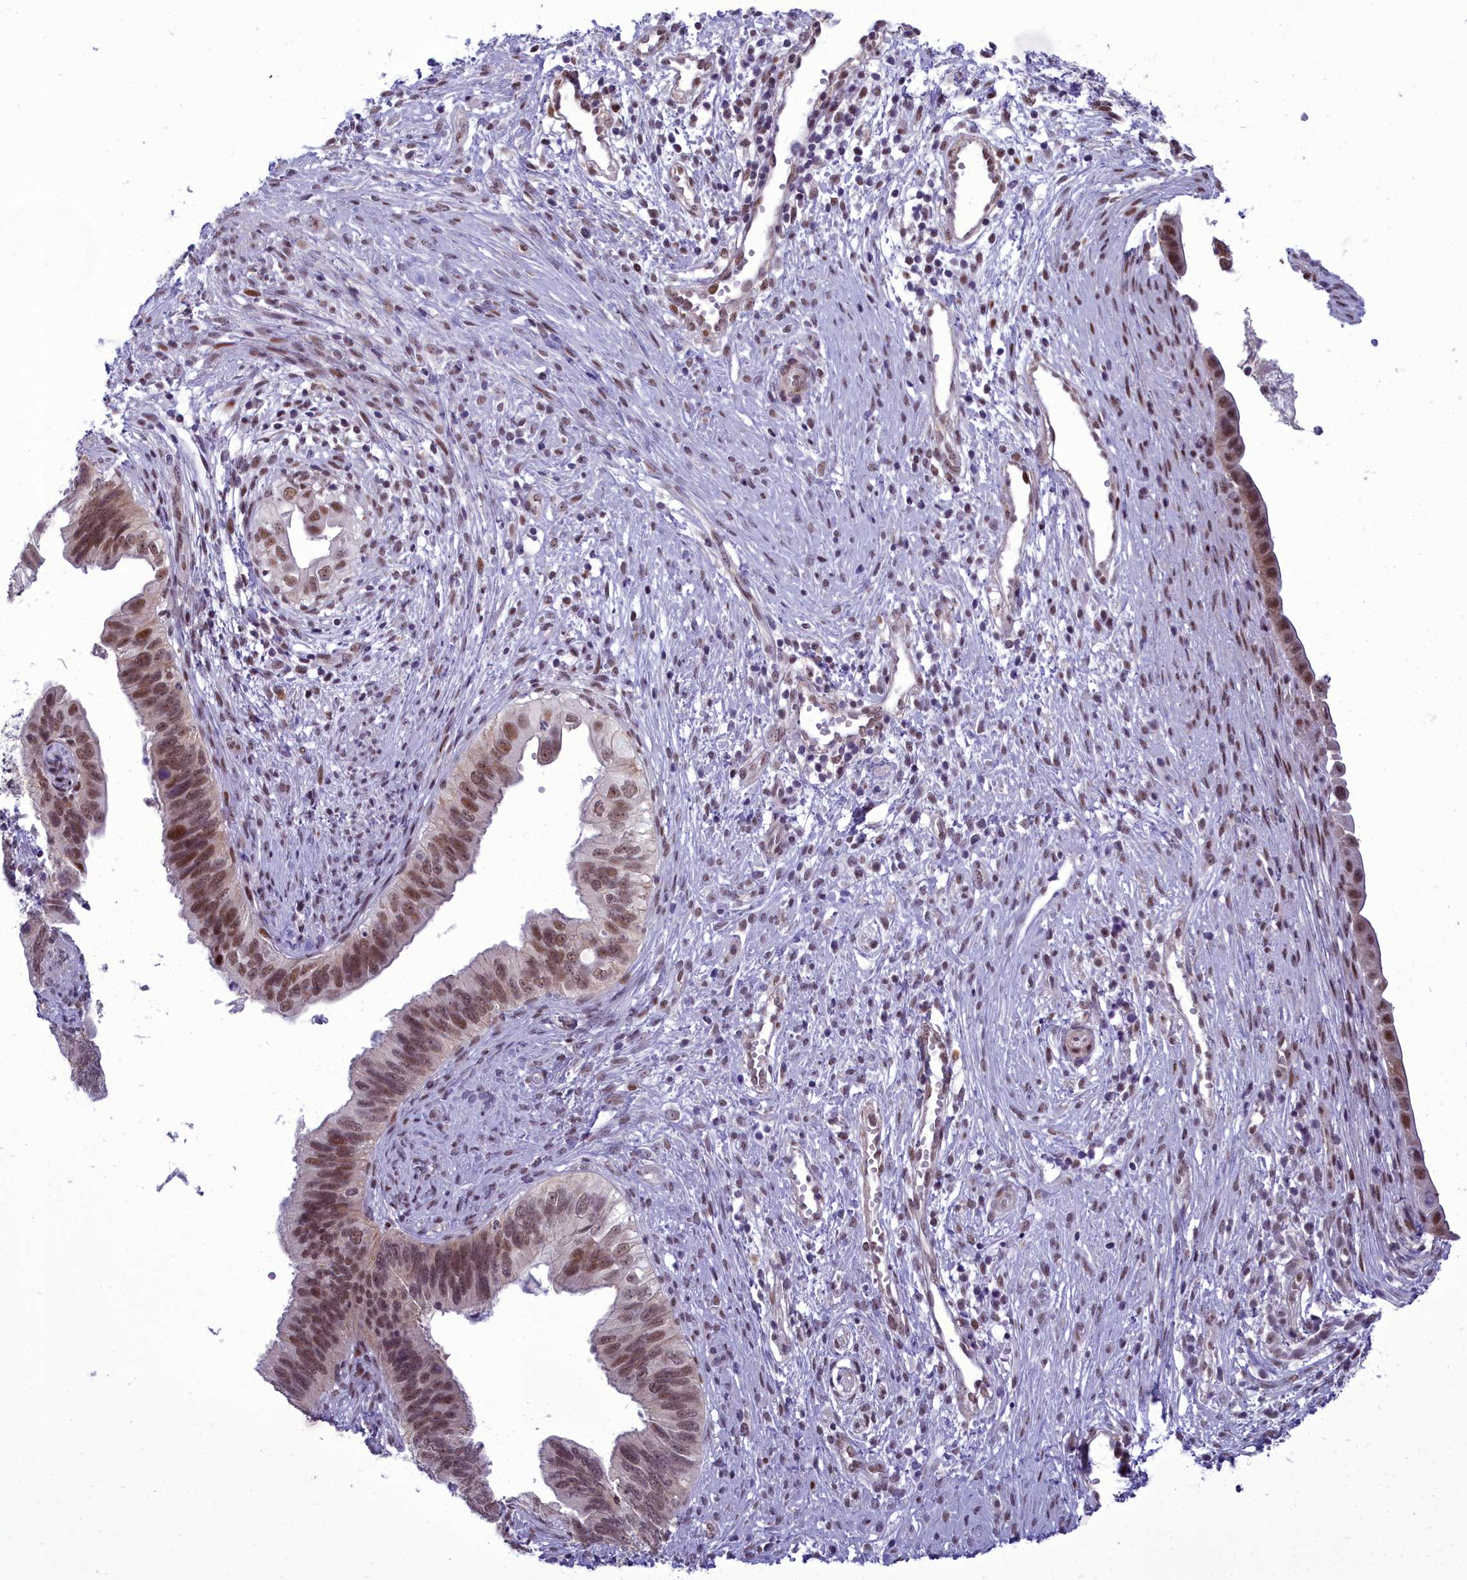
{"staining": {"intensity": "moderate", "quantity": ">75%", "location": "nuclear"}, "tissue": "cervical cancer", "cell_type": "Tumor cells", "image_type": "cancer", "snomed": [{"axis": "morphology", "description": "Adenocarcinoma, NOS"}, {"axis": "topography", "description": "Cervix"}], "caption": "Immunohistochemistry micrograph of human cervical cancer stained for a protein (brown), which shows medium levels of moderate nuclear positivity in about >75% of tumor cells.", "gene": "CEACAM19", "patient": {"sex": "female", "age": 42}}